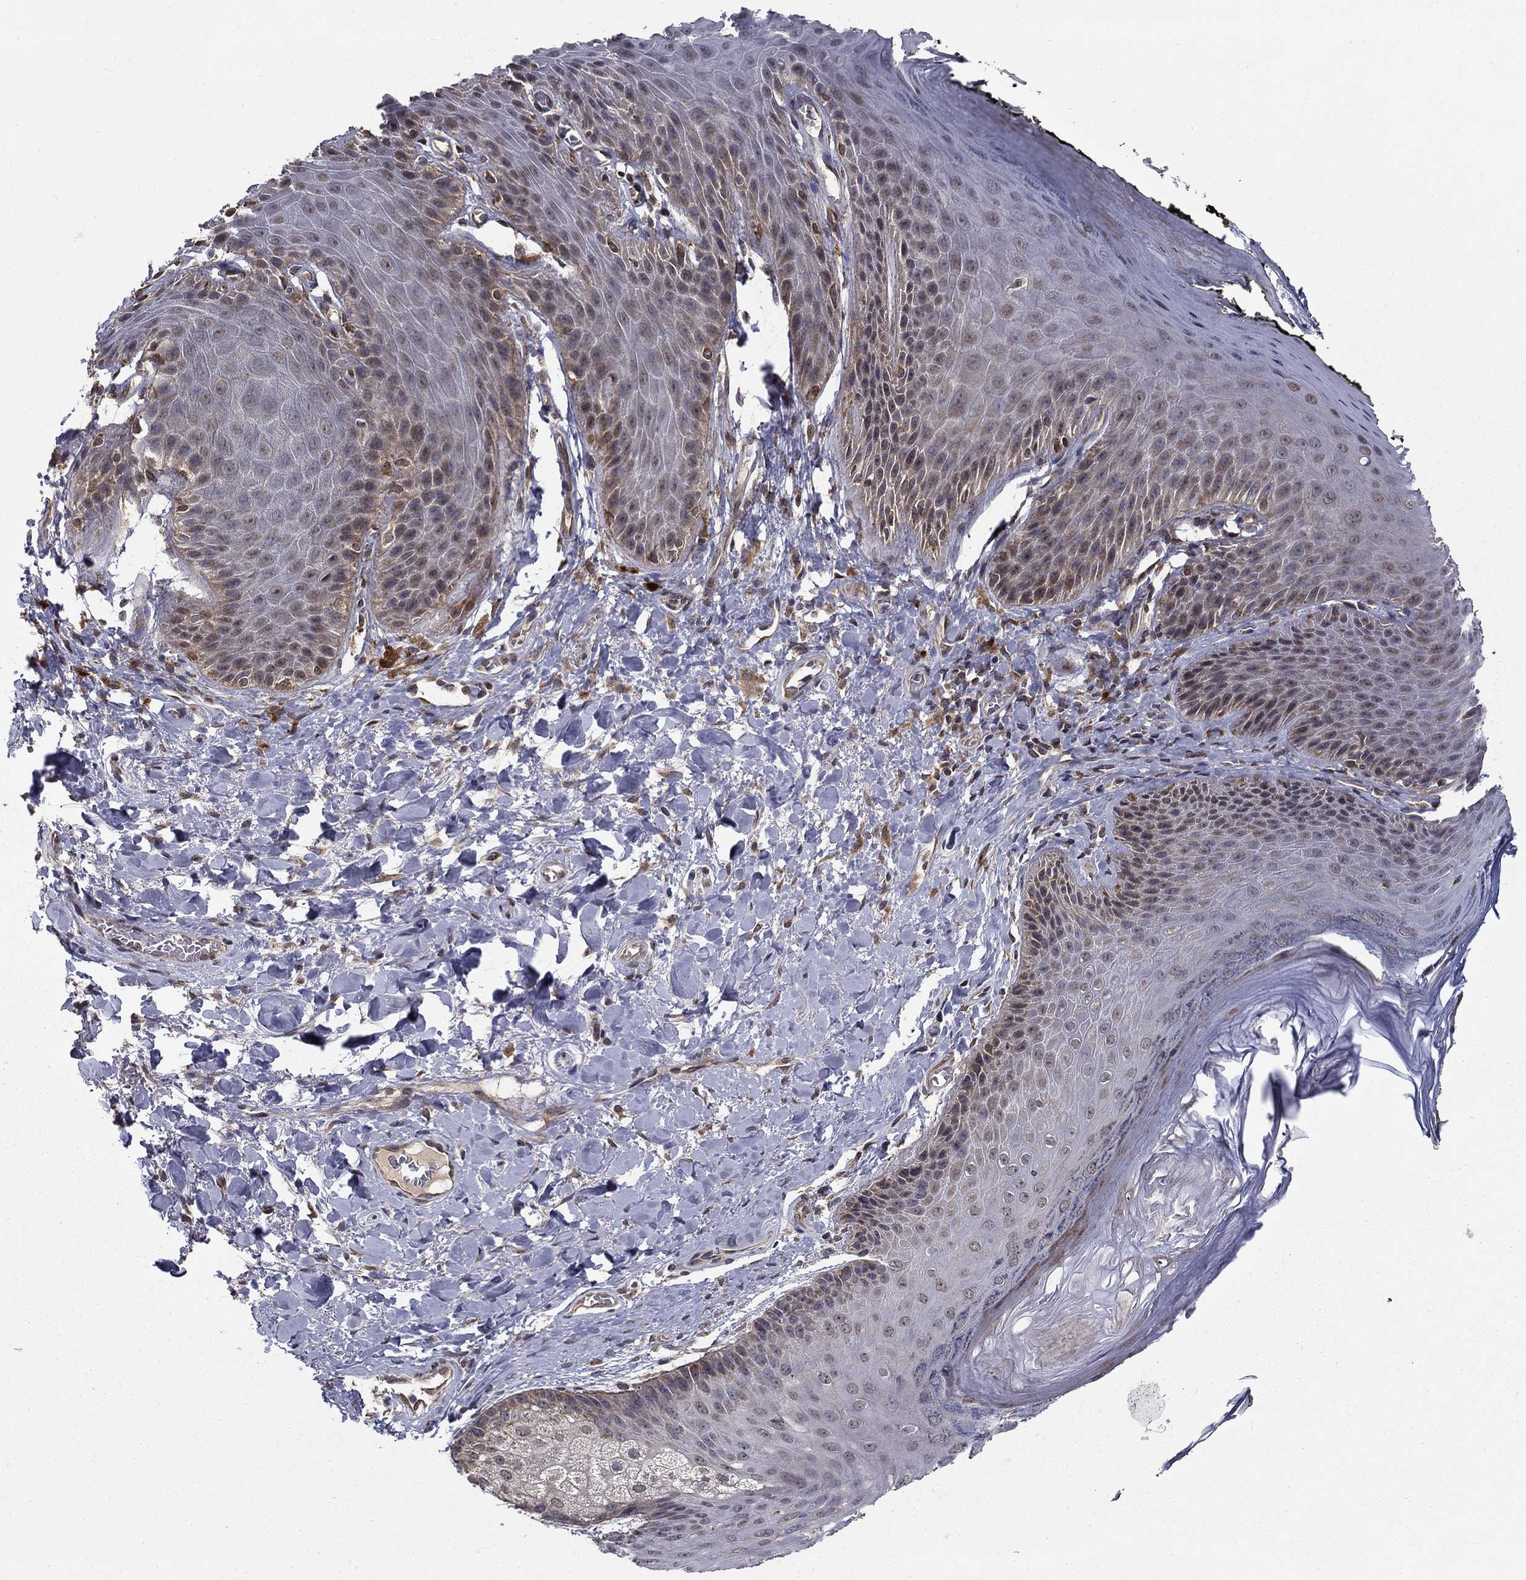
{"staining": {"intensity": "negative", "quantity": "none", "location": "none"}, "tissue": "skin", "cell_type": "Epidermal cells", "image_type": "normal", "snomed": [{"axis": "morphology", "description": "Normal tissue, NOS"}, {"axis": "topography", "description": "Anal"}, {"axis": "topography", "description": "Peripheral nerve tissue"}], "caption": "An immunohistochemistry photomicrograph of normal skin is shown. There is no staining in epidermal cells of skin.", "gene": "SLC2A13", "patient": {"sex": "male", "age": 53}}